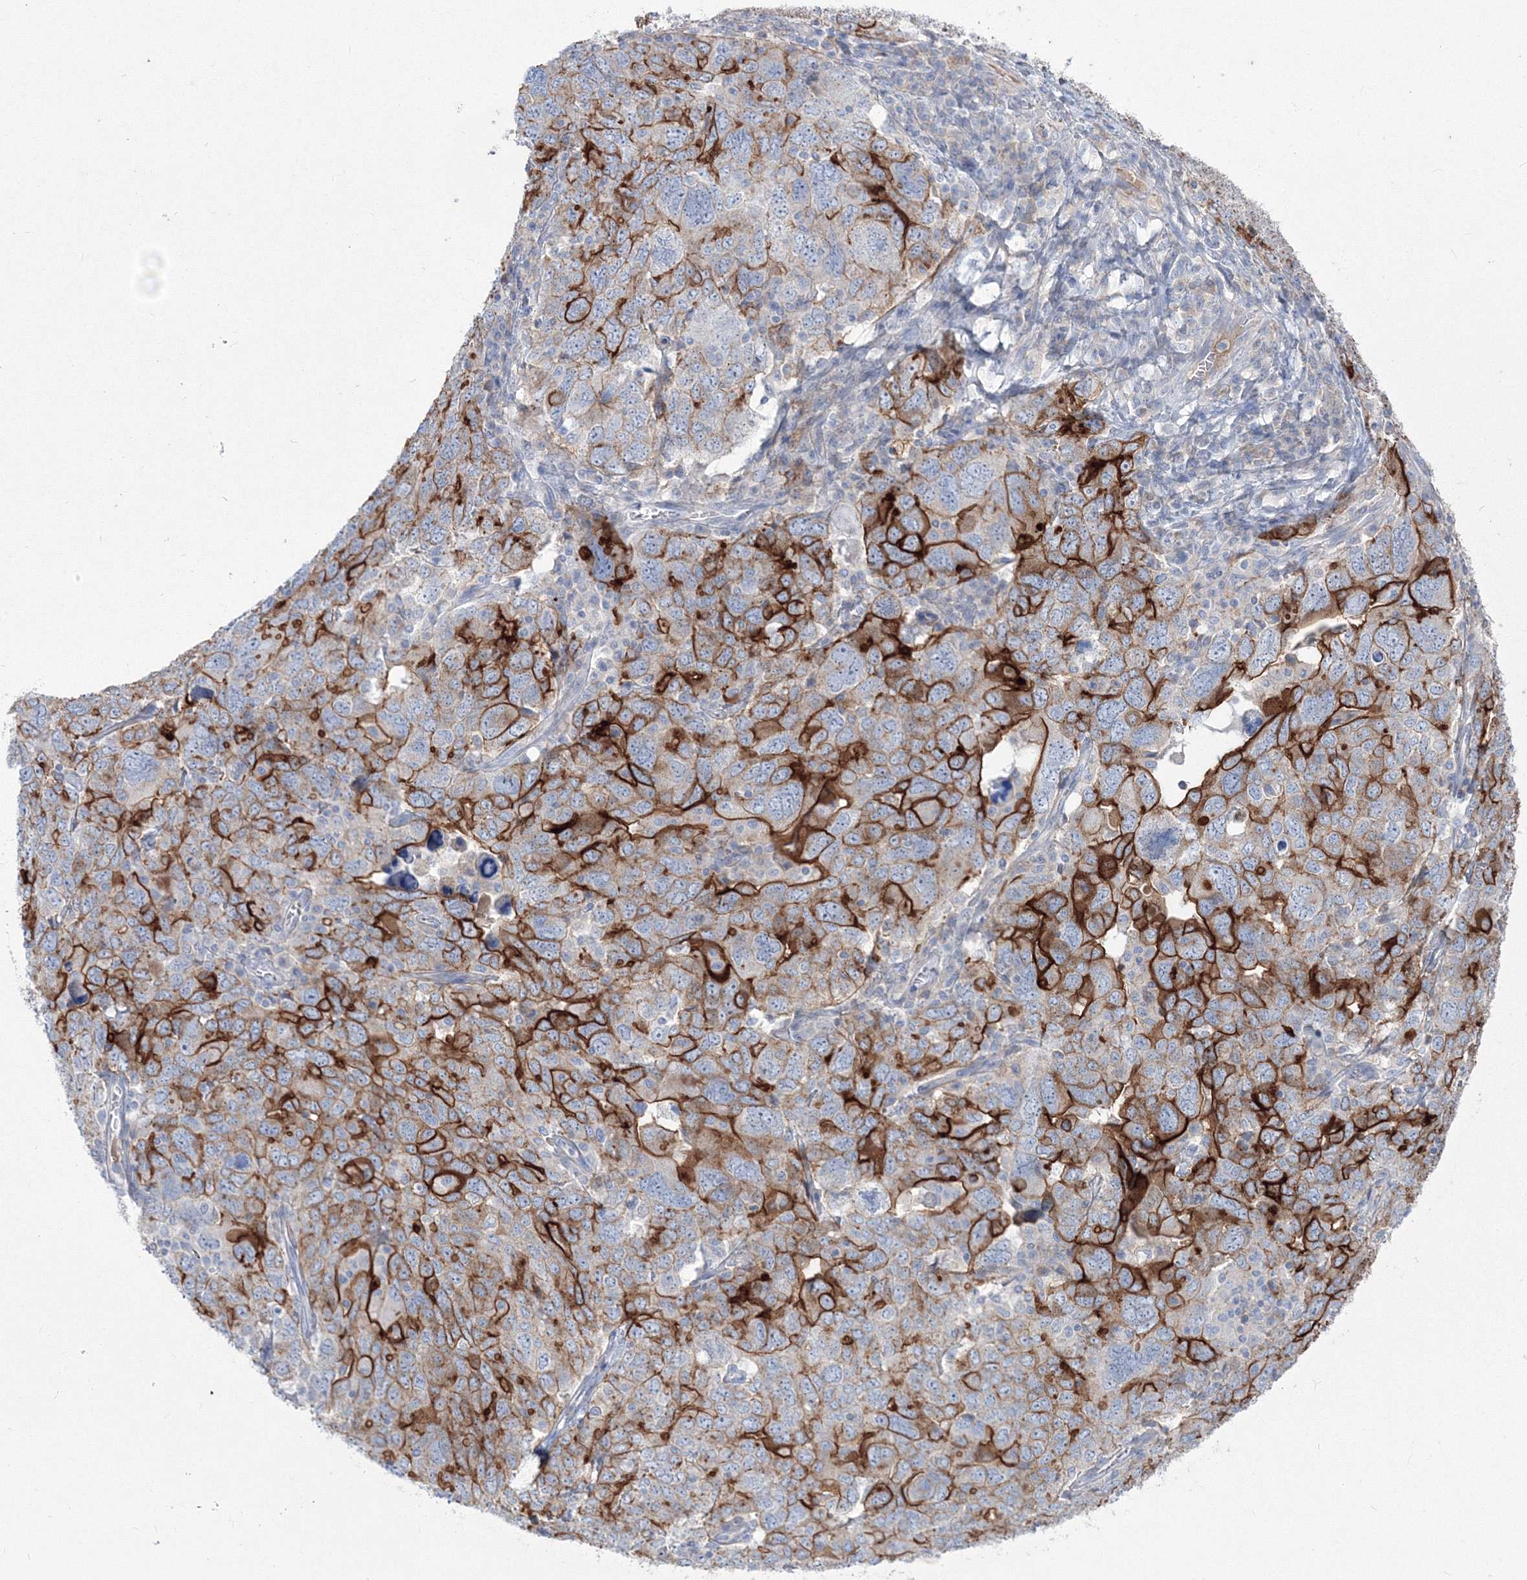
{"staining": {"intensity": "strong", "quantity": ">75%", "location": "cytoplasmic/membranous"}, "tissue": "ovarian cancer", "cell_type": "Tumor cells", "image_type": "cancer", "snomed": [{"axis": "morphology", "description": "Carcinoma, endometroid"}, {"axis": "topography", "description": "Ovary"}], "caption": "The histopathology image demonstrates immunohistochemical staining of ovarian endometroid carcinoma. There is strong cytoplasmic/membranous expression is identified in about >75% of tumor cells.", "gene": "TMEM139", "patient": {"sex": "female", "age": 62}}